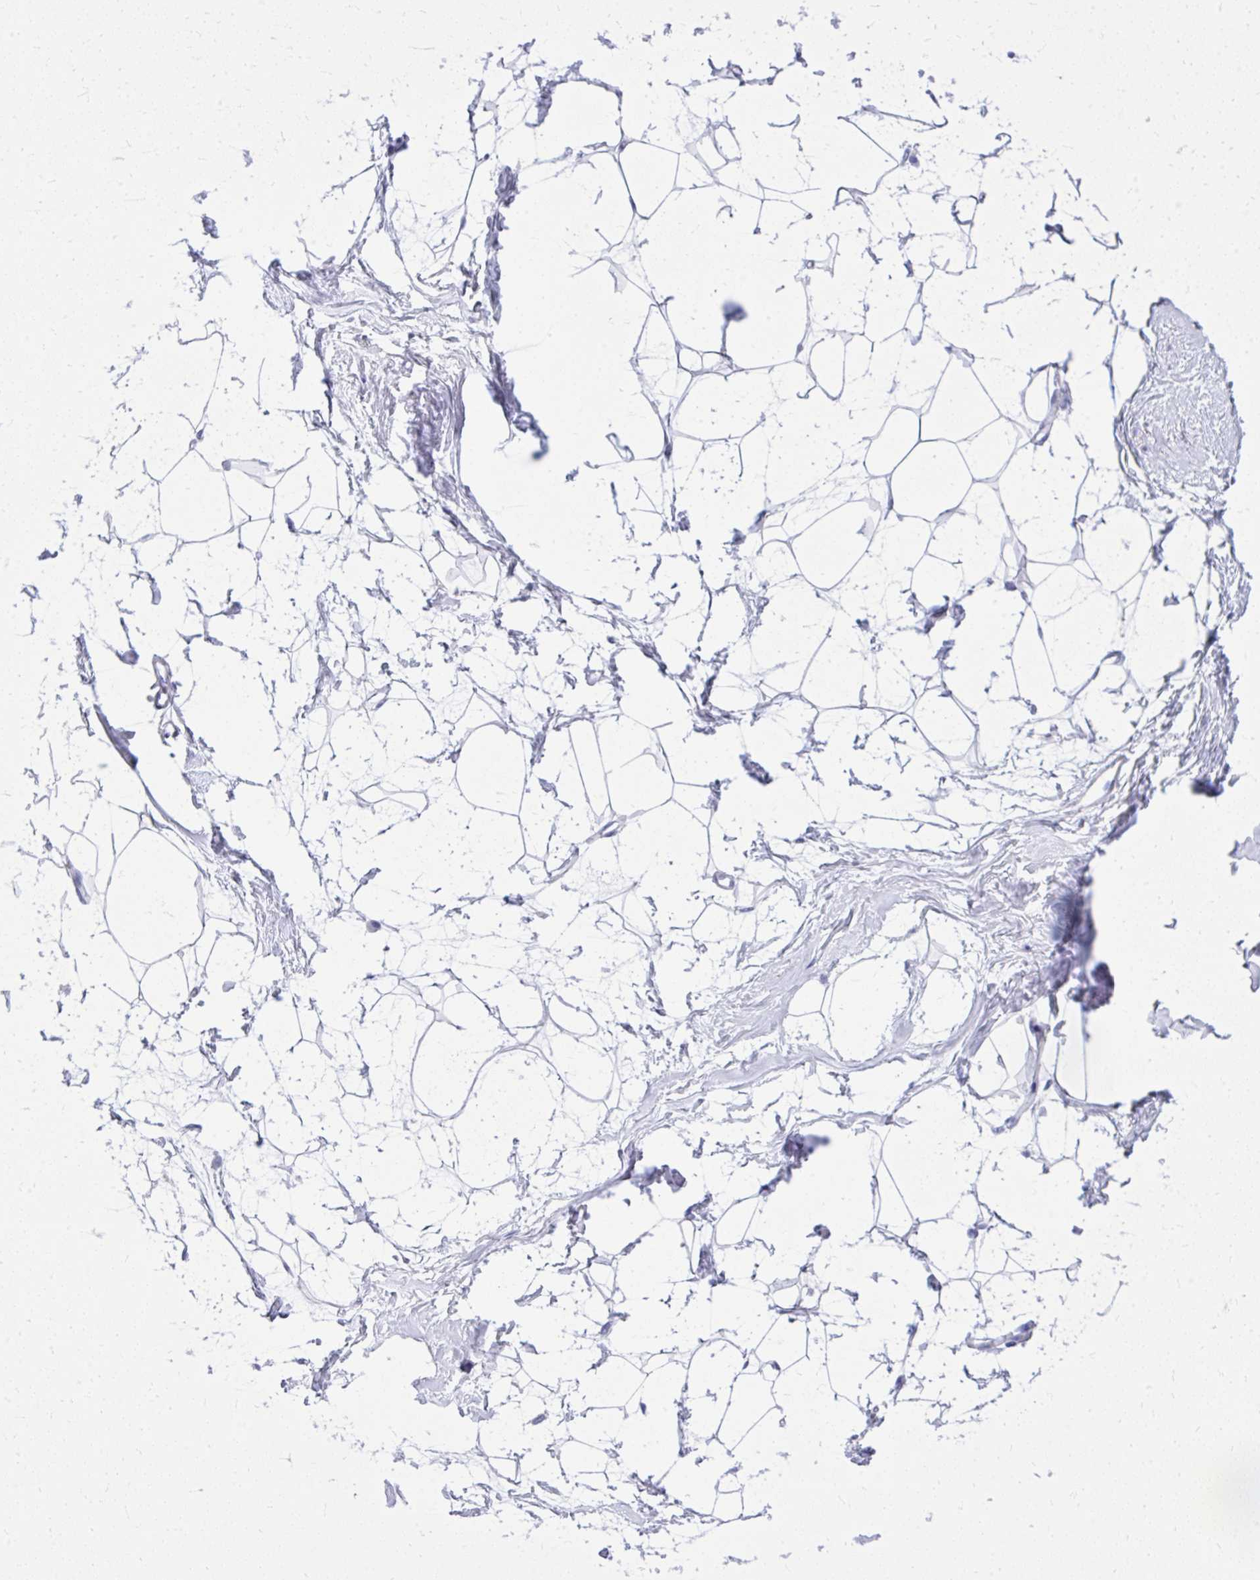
{"staining": {"intensity": "negative", "quantity": "none", "location": "none"}, "tissue": "breast", "cell_type": "Adipocytes", "image_type": "normal", "snomed": [{"axis": "morphology", "description": "Normal tissue, NOS"}, {"axis": "topography", "description": "Breast"}], "caption": "This is a micrograph of immunohistochemistry (IHC) staining of normal breast, which shows no positivity in adipocytes. Brightfield microscopy of immunohistochemistry (IHC) stained with DAB (brown) and hematoxylin (blue), captured at high magnification.", "gene": "BCL6B", "patient": {"sex": "female", "age": 45}}